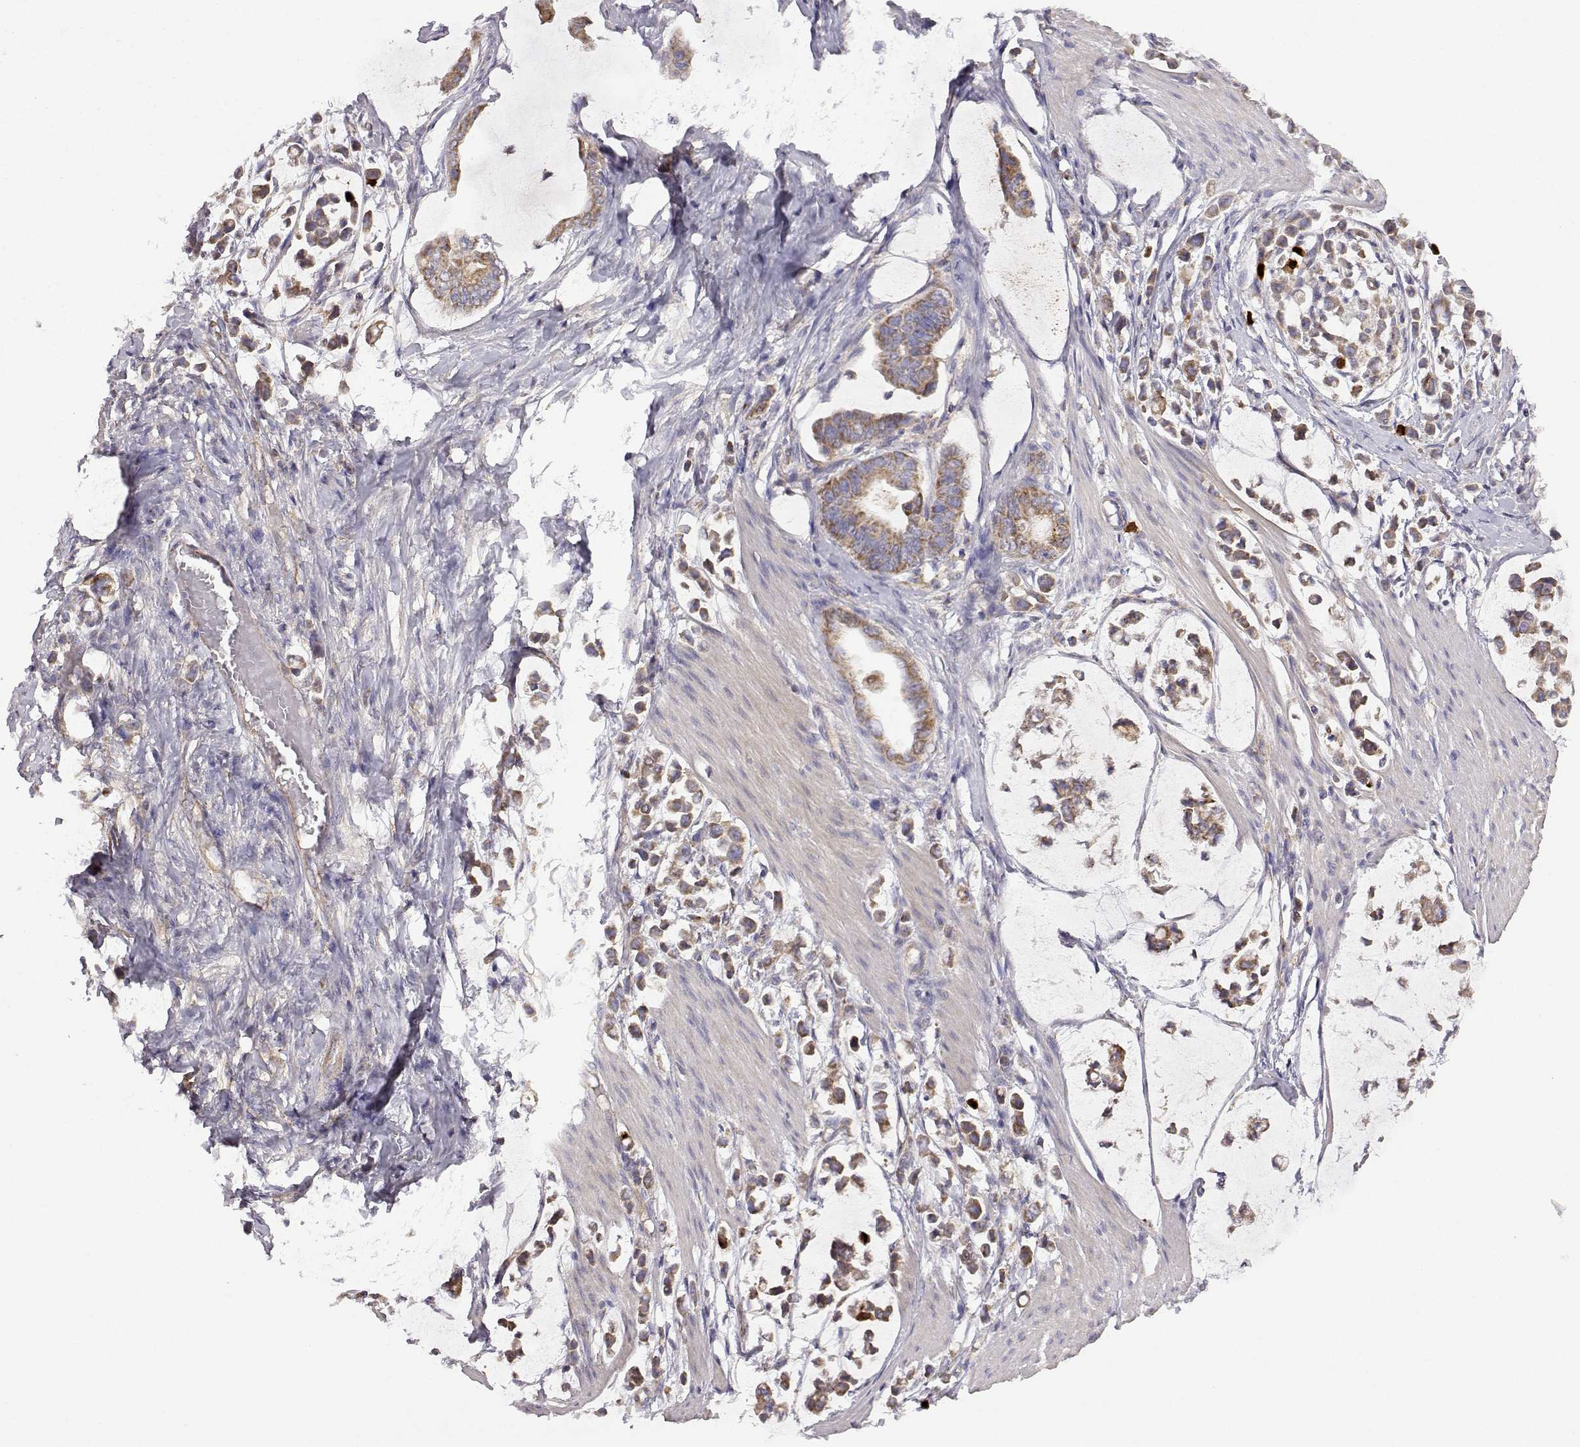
{"staining": {"intensity": "moderate", "quantity": "25%-75%", "location": "cytoplasmic/membranous"}, "tissue": "stomach cancer", "cell_type": "Tumor cells", "image_type": "cancer", "snomed": [{"axis": "morphology", "description": "Adenocarcinoma, NOS"}, {"axis": "topography", "description": "Stomach"}], "caption": "Protein expression analysis of stomach cancer reveals moderate cytoplasmic/membranous positivity in approximately 25%-75% of tumor cells. Using DAB (brown) and hematoxylin (blue) stains, captured at high magnification using brightfield microscopy.", "gene": "DDC", "patient": {"sex": "male", "age": 82}}